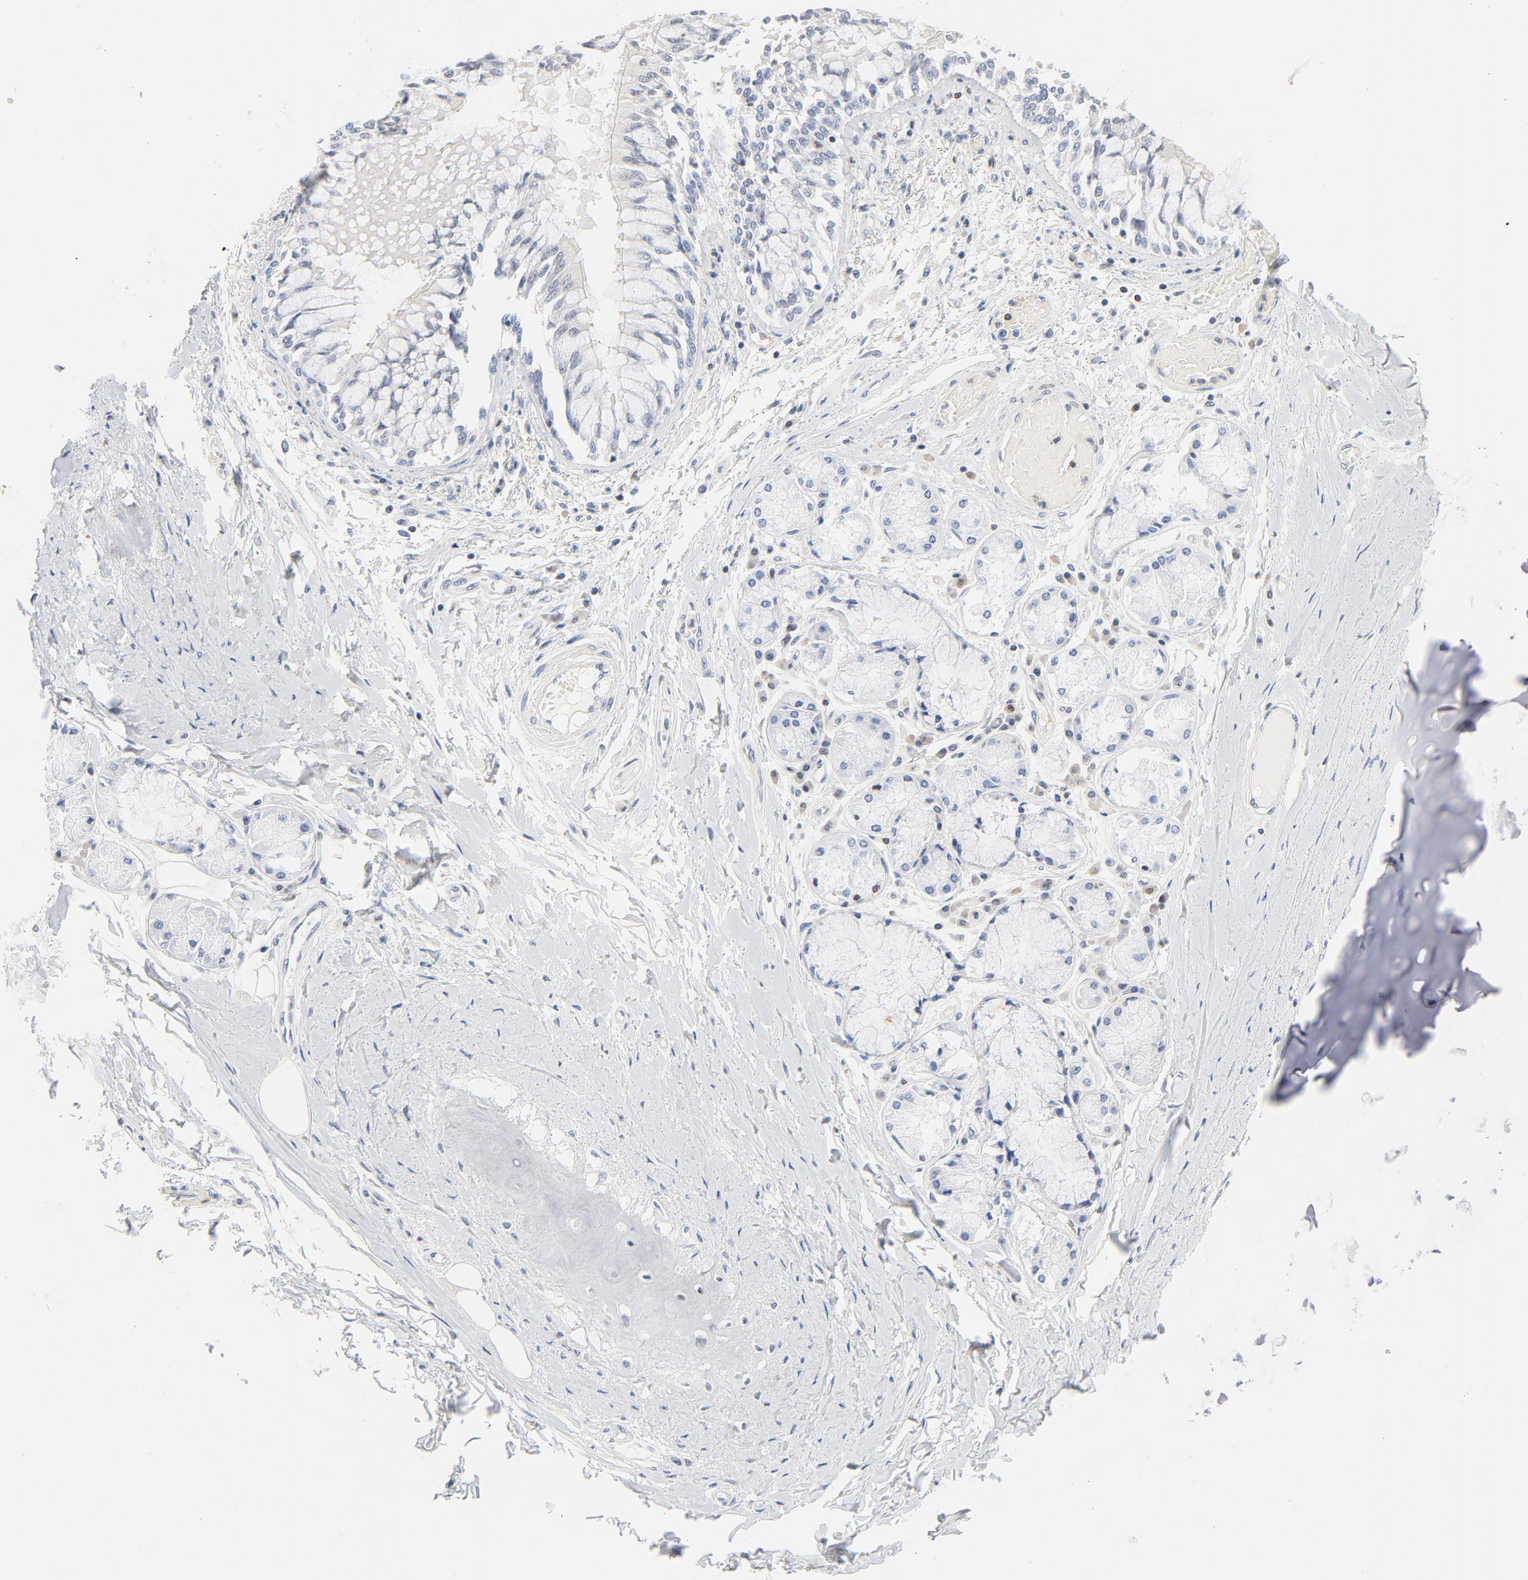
{"staining": {"intensity": "negative", "quantity": "none", "location": "none"}, "tissue": "bronchus", "cell_type": "Respiratory epithelial cells", "image_type": "normal", "snomed": [{"axis": "morphology", "description": "Normal tissue, NOS"}, {"axis": "topography", "description": "Cartilage tissue"}, {"axis": "topography", "description": "Bronchus"}, {"axis": "topography", "description": "Lung"}, {"axis": "topography", "description": "Peripheral nerve tissue"}], "caption": "An IHC micrograph of benign bronchus is shown. There is no staining in respiratory epithelial cells of bronchus. Nuclei are stained in blue.", "gene": "CDKN1B", "patient": {"sex": "female", "age": 49}}